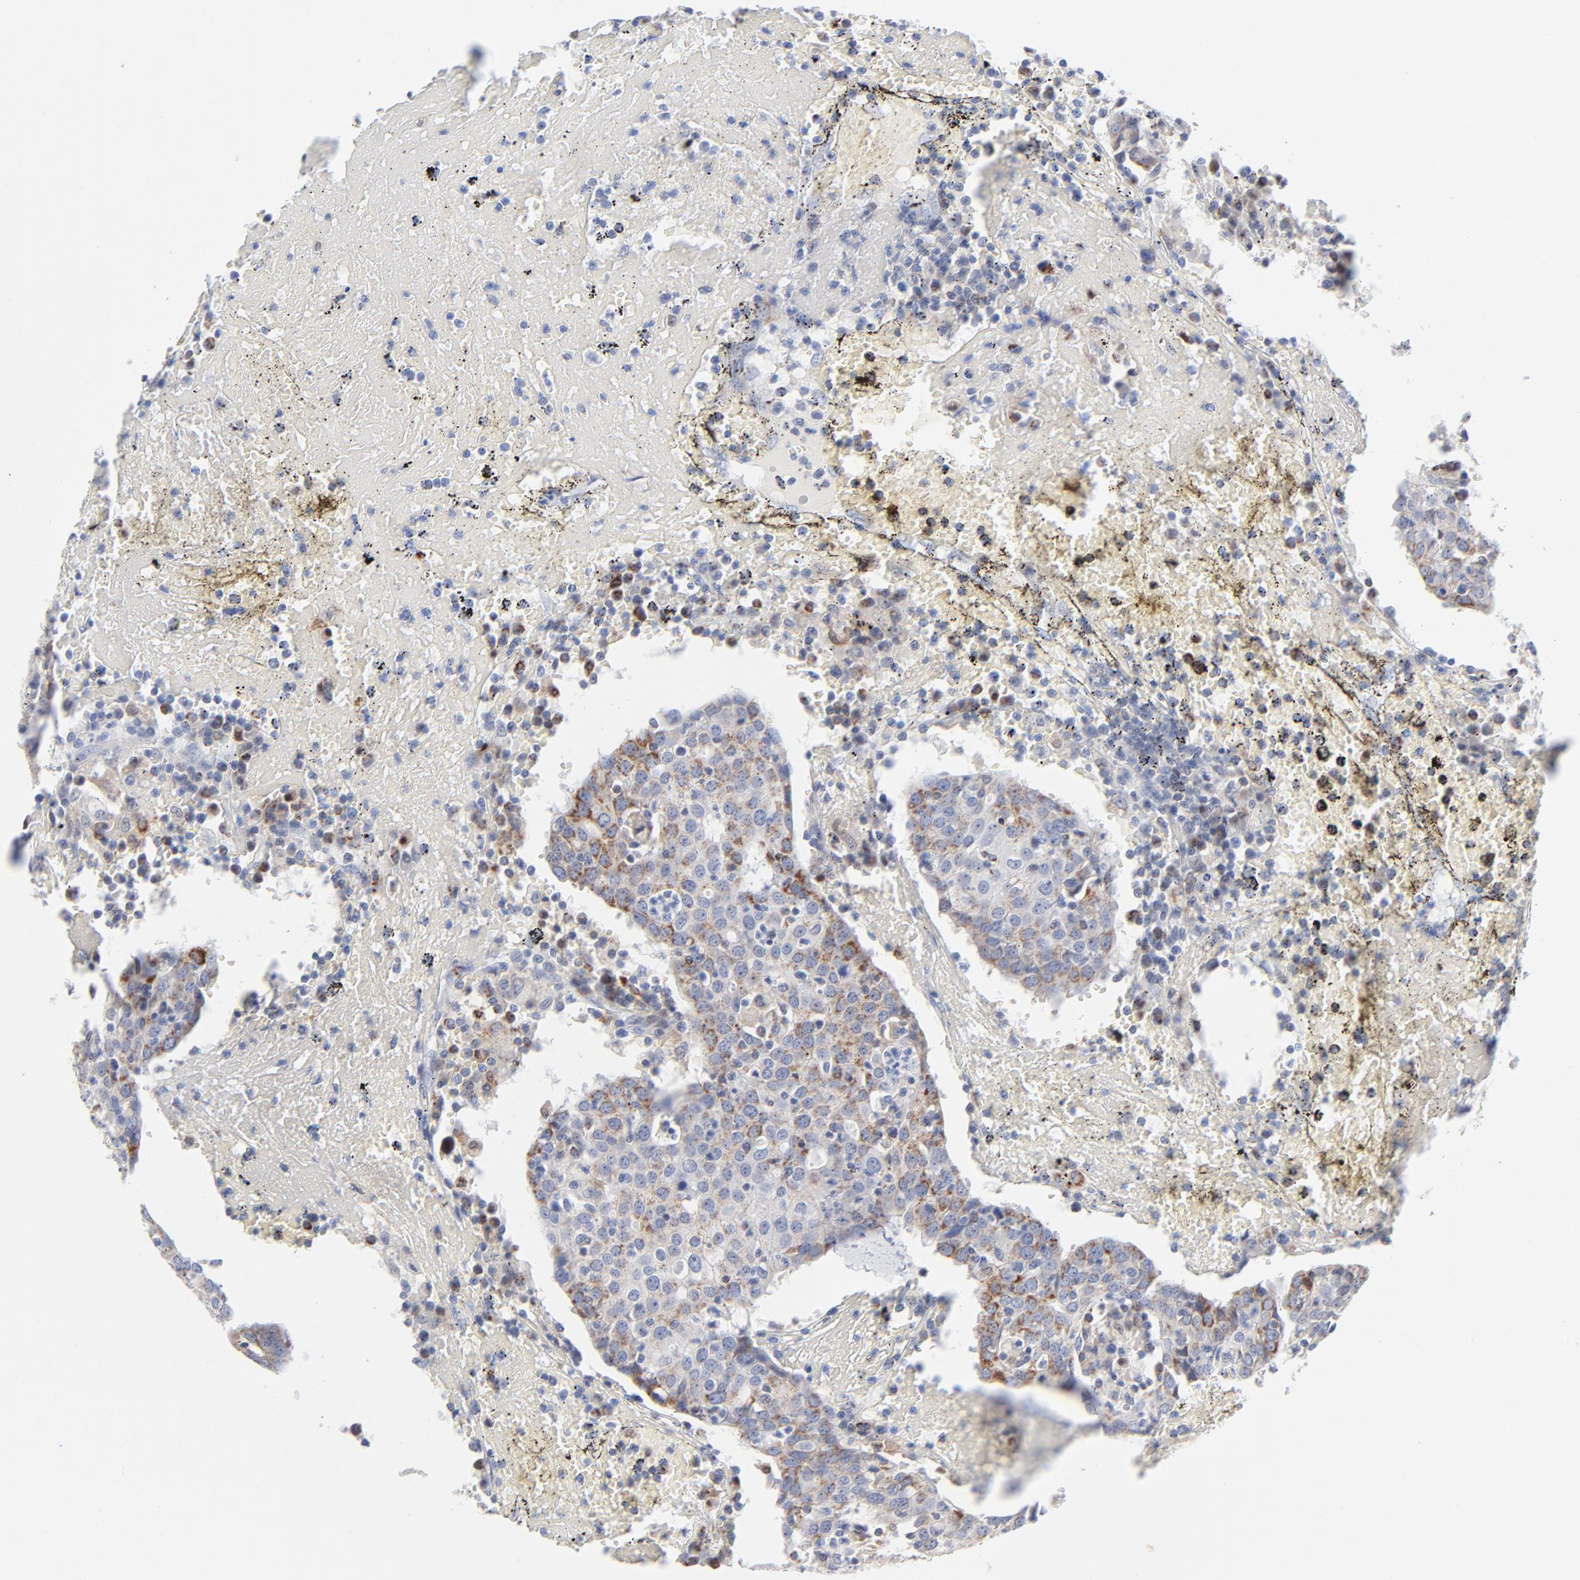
{"staining": {"intensity": "moderate", "quantity": "<25%", "location": "cytoplasmic/membranous"}, "tissue": "head and neck cancer", "cell_type": "Tumor cells", "image_type": "cancer", "snomed": [{"axis": "morphology", "description": "Adenocarcinoma, NOS"}, {"axis": "topography", "description": "Salivary gland"}, {"axis": "topography", "description": "Head-Neck"}], "caption": "A brown stain shows moderate cytoplasmic/membranous expression of a protein in head and neck cancer tumor cells.", "gene": "CHCHD10", "patient": {"sex": "female", "age": 65}}